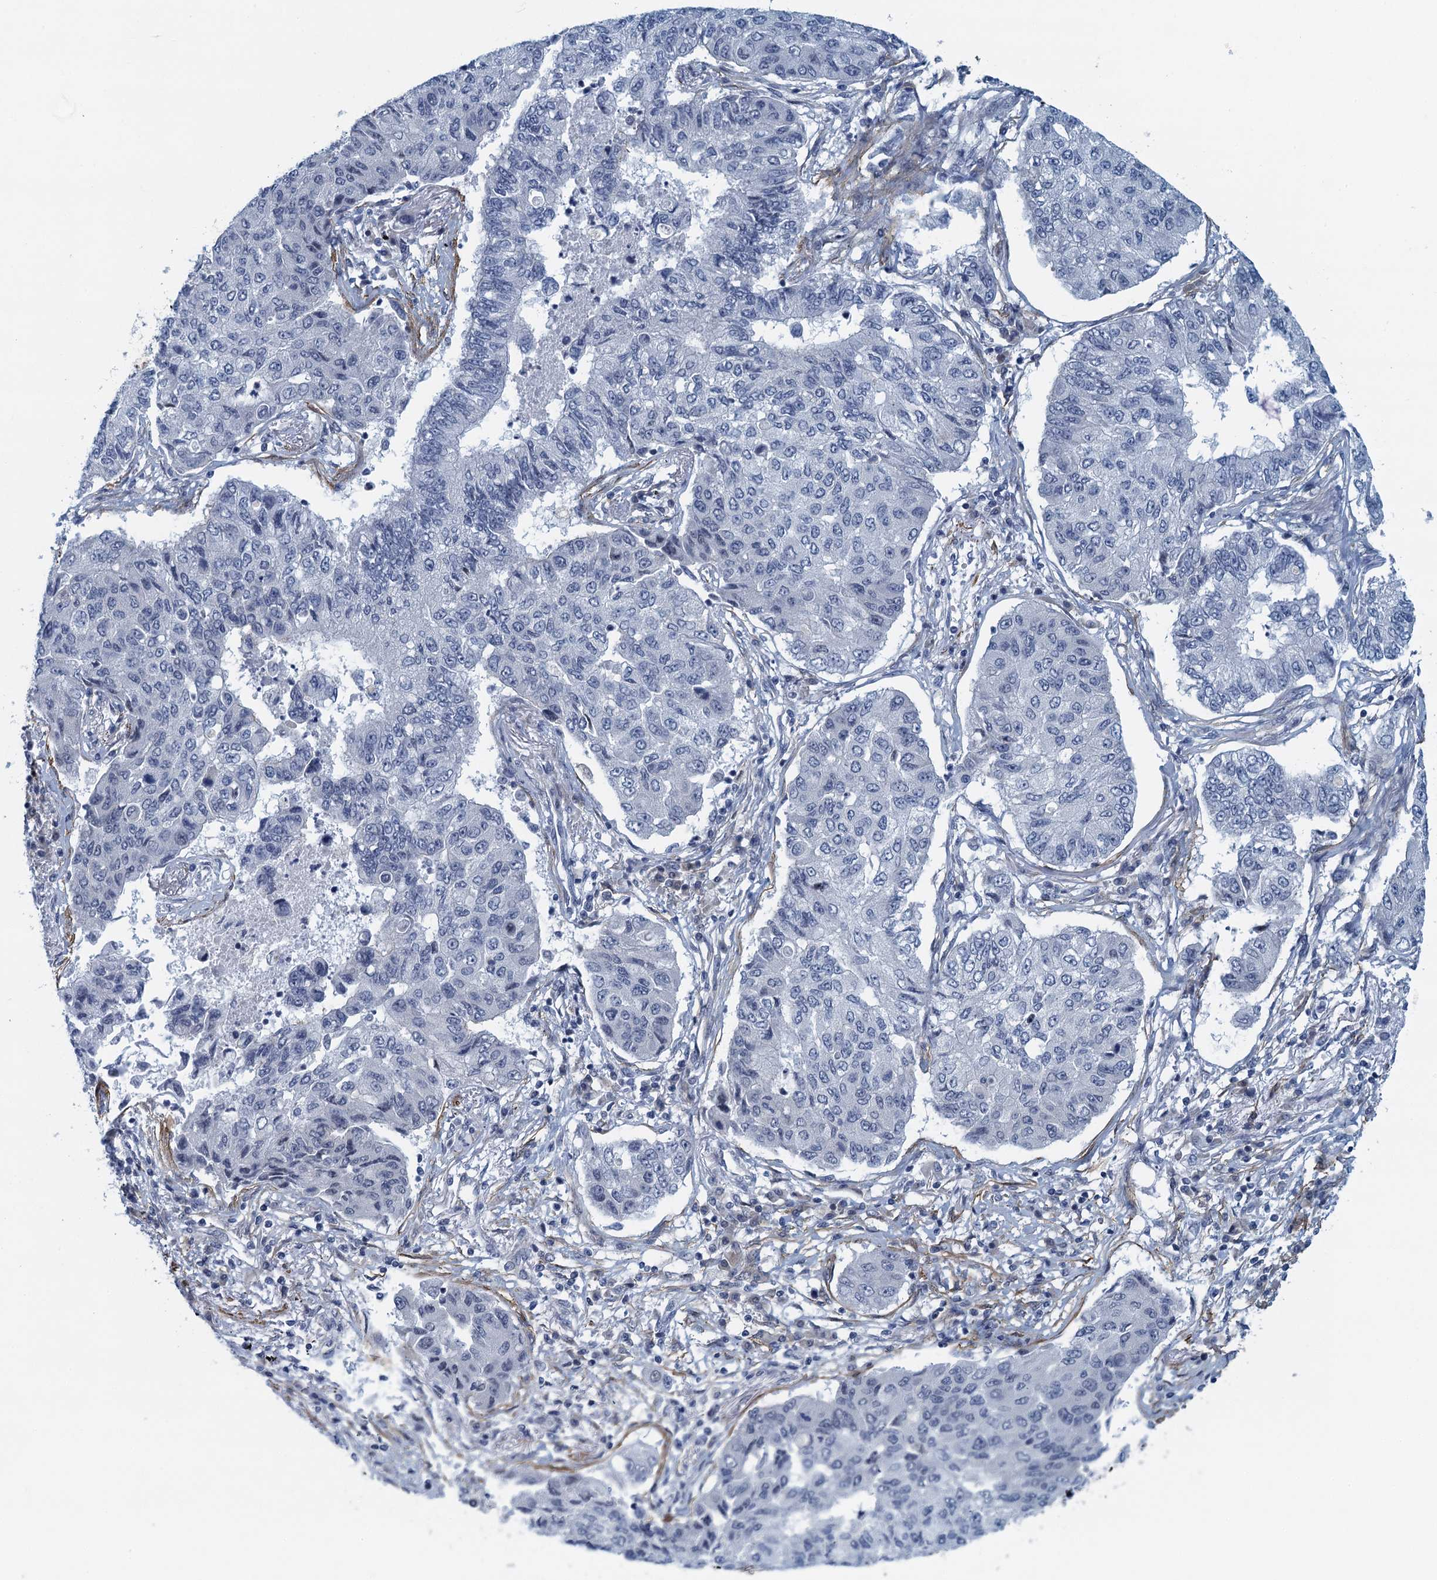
{"staining": {"intensity": "negative", "quantity": "none", "location": "none"}, "tissue": "lung cancer", "cell_type": "Tumor cells", "image_type": "cancer", "snomed": [{"axis": "morphology", "description": "Squamous cell carcinoma, NOS"}, {"axis": "topography", "description": "Lung"}], "caption": "This is an immunohistochemistry micrograph of human lung cancer (squamous cell carcinoma). There is no positivity in tumor cells.", "gene": "ALG2", "patient": {"sex": "male", "age": 74}}